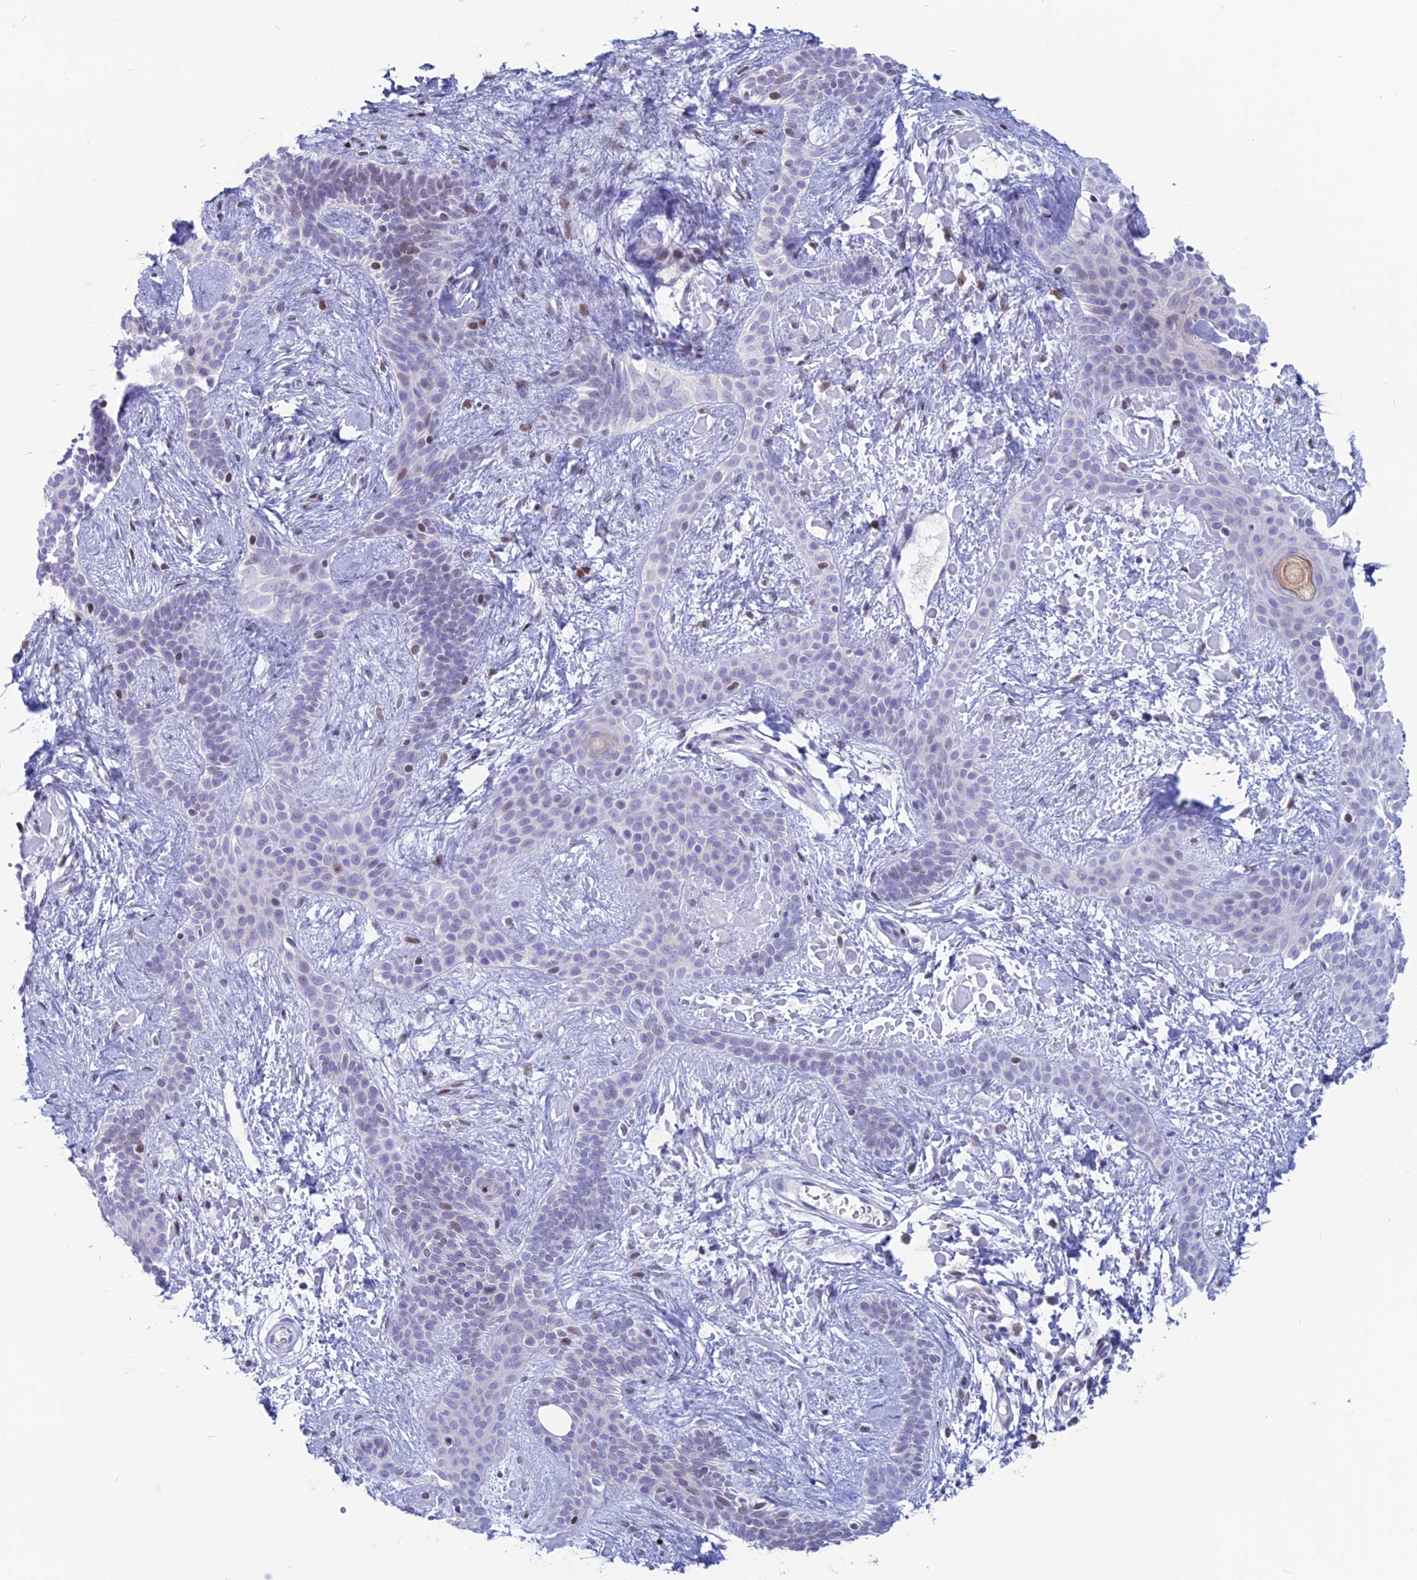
{"staining": {"intensity": "negative", "quantity": "none", "location": "none"}, "tissue": "skin cancer", "cell_type": "Tumor cells", "image_type": "cancer", "snomed": [{"axis": "morphology", "description": "Basal cell carcinoma"}, {"axis": "topography", "description": "Skin"}], "caption": "High magnification brightfield microscopy of skin cancer (basal cell carcinoma) stained with DAB (brown) and counterstained with hematoxylin (blue): tumor cells show no significant staining.", "gene": "CERS6", "patient": {"sex": "male", "age": 78}}